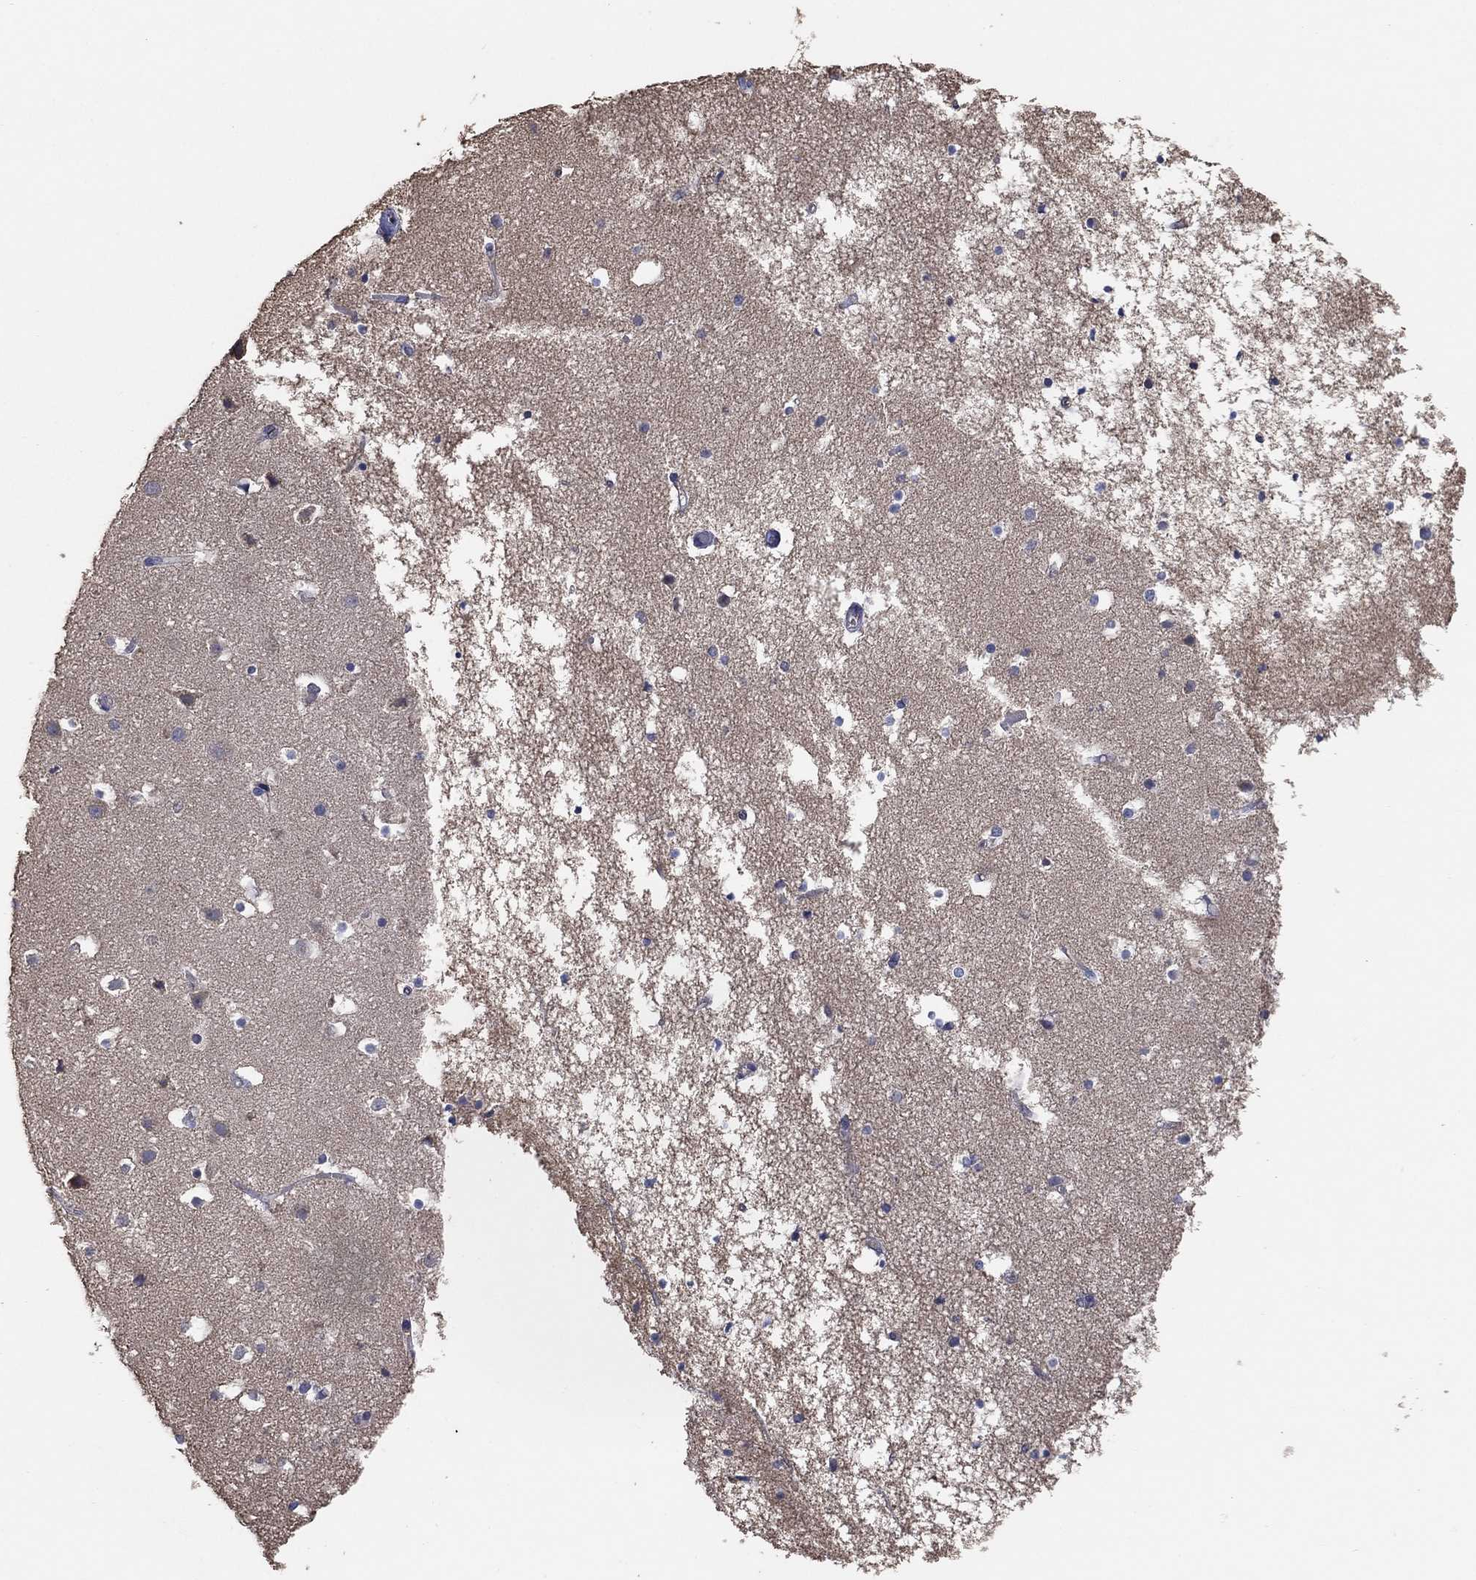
{"staining": {"intensity": "negative", "quantity": "none", "location": "none"}, "tissue": "cerebral cortex", "cell_type": "Endothelial cells", "image_type": "normal", "snomed": [{"axis": "morphology", "description": "Normal tissue, NOS"}, {"axis": "topography", "description": "Cerebral cortex"}], "caption": "Human cerebral cortex stained for a protein using IHC reveals no expression in endothelial cells.", "gene": "KLK5", "patient": {"sex": "female", "age": 52}}